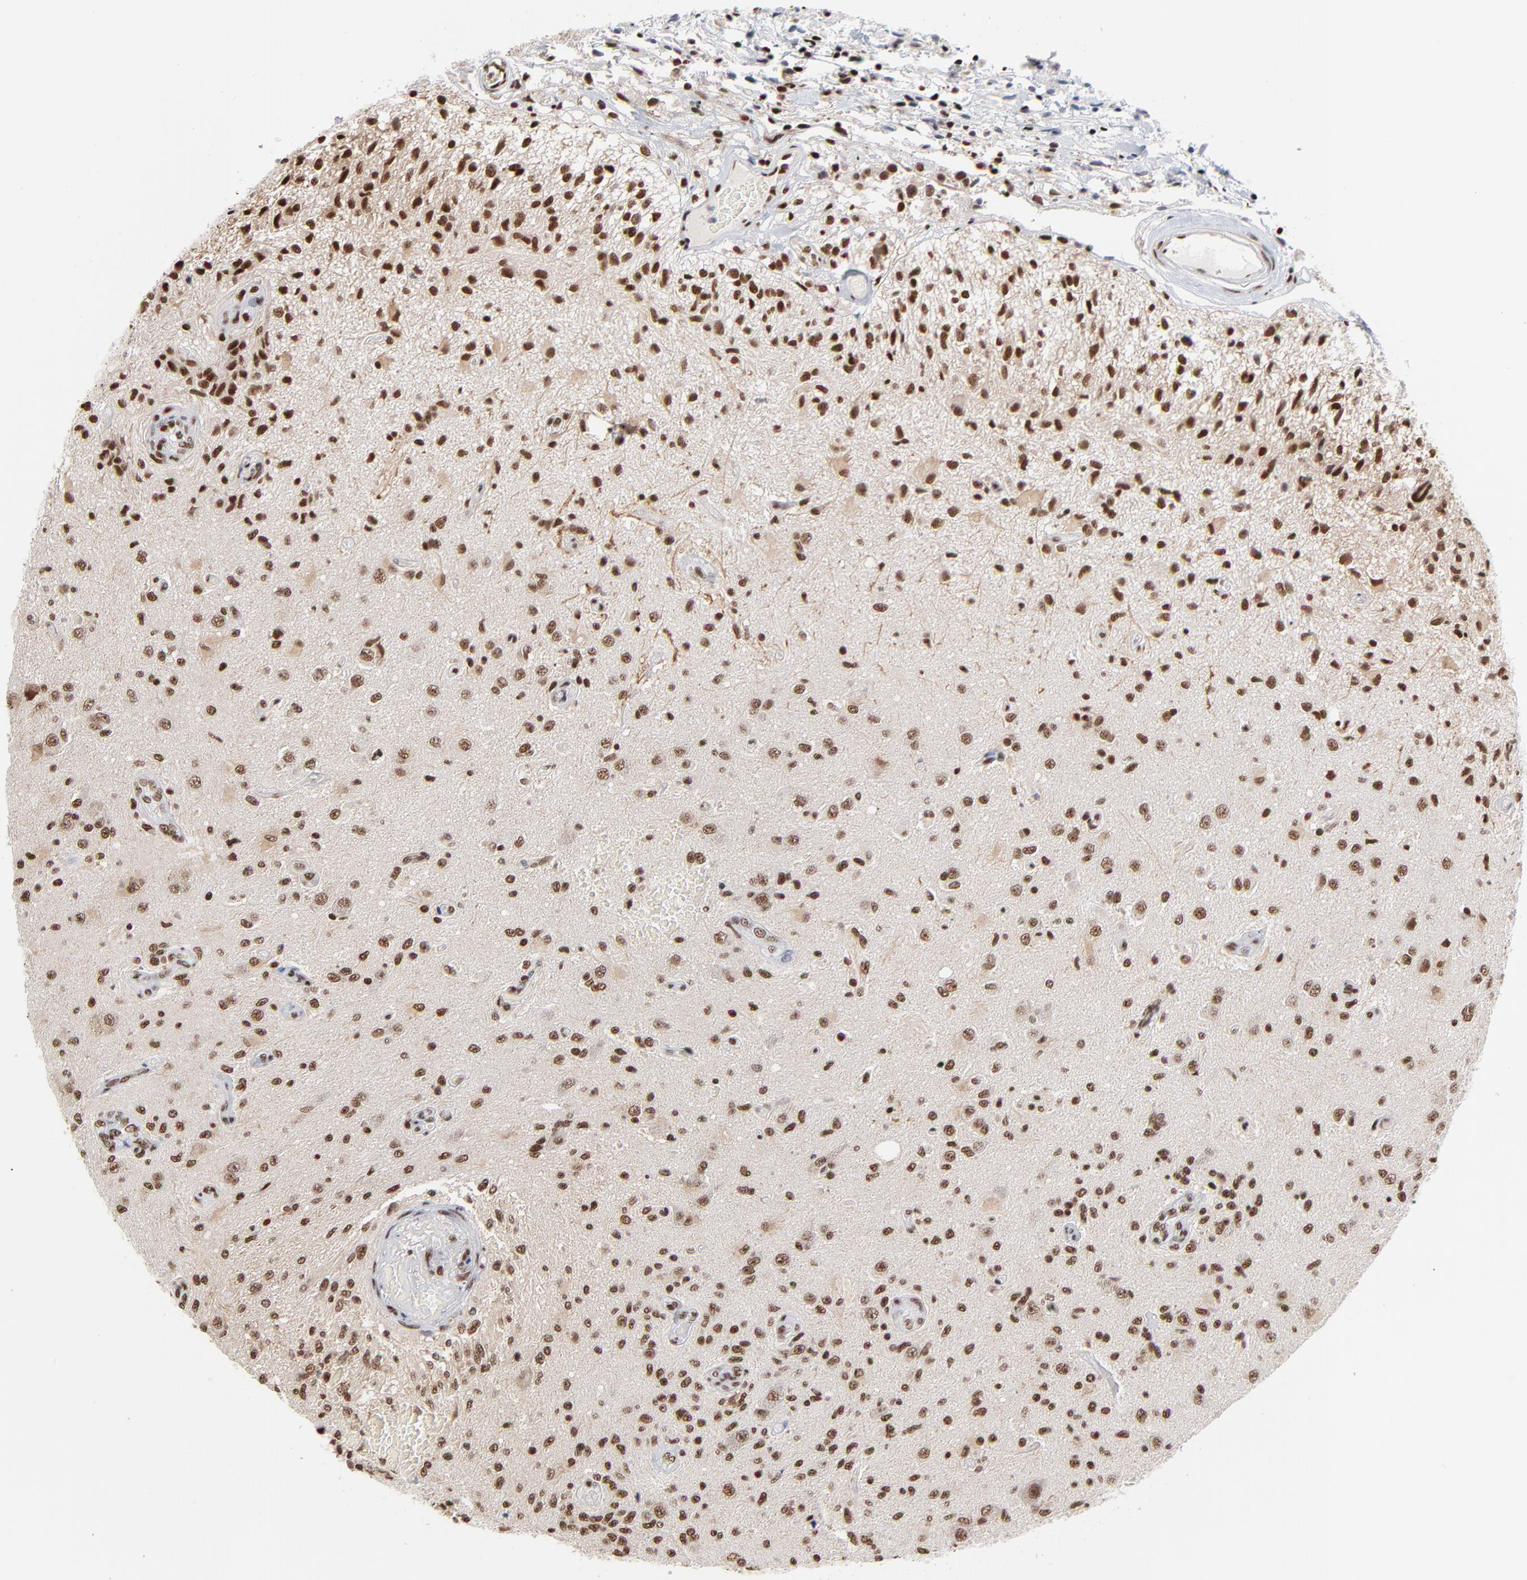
{"staining": {"intensity": "strong", "quantity": ">75%", "location": "nuclear"}, "tissue": "glioma", "cell_type": "Tumor cells", "image_type": "cancer", "snomed": [{"axis": "morphology", "description": "Normal tissue, NOS"}, {"axis": "morphology", "description": "Glioma, malignant, High grade"}, {"axis": "topography", "description": "Cerebral cortex"}], "caption": "Immunohistochemistry (IHC) histopathology image of neoplastic tissue: human malignant glioma (high-grade) stained using immunohistochemistry (IHC) exhibits high levels of strong protein expression localized specifically in the nuclear of tumor cells, appearing as a nuclear brown color.", "gene": "CREB1", "patient": {"sex": "male", "age": 77}}